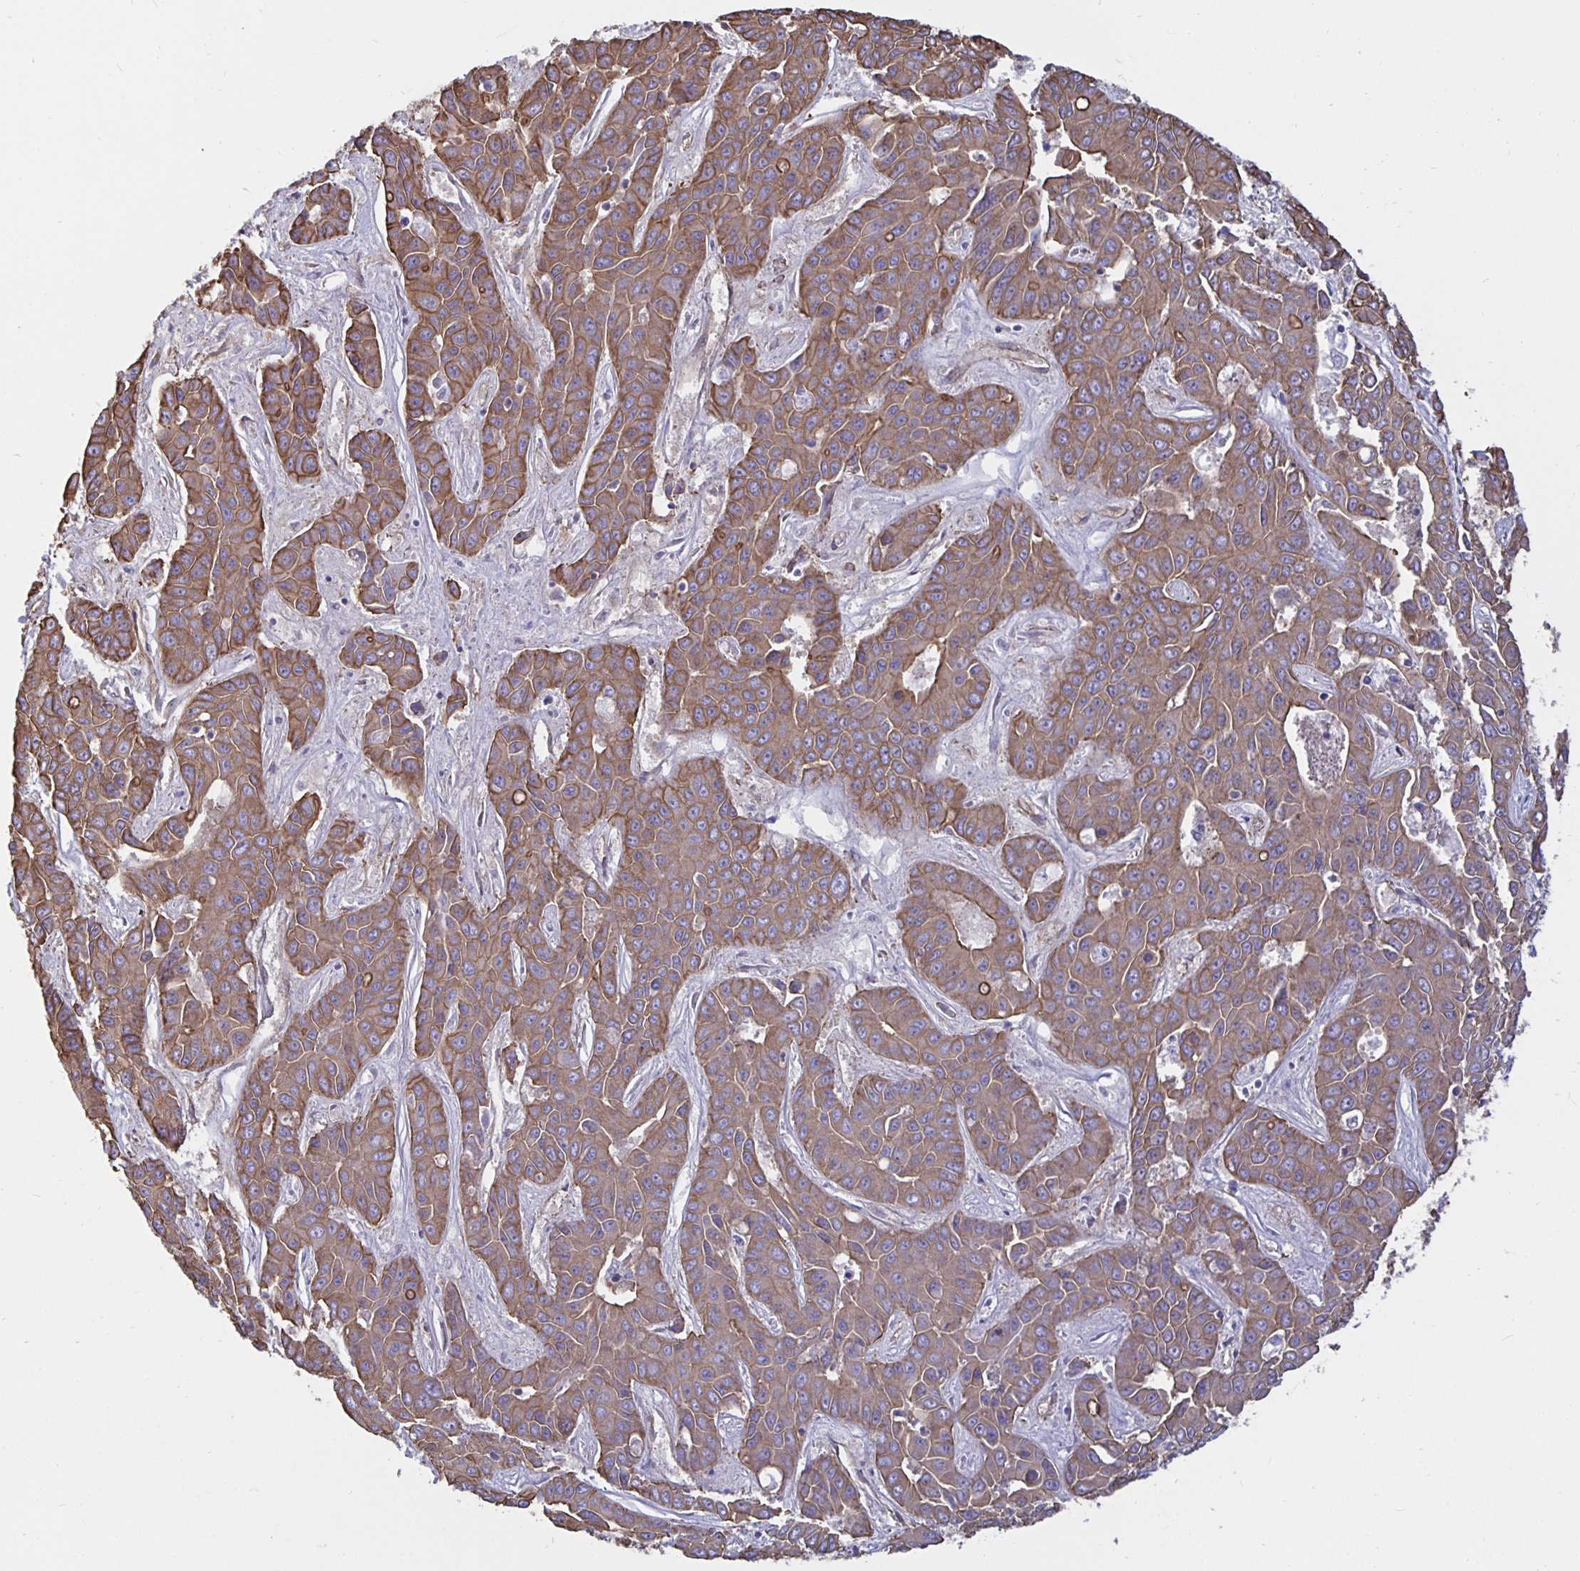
{"staining": {"intensity": "moderate", "quantity": ">75%", "location": "cytoplasmic/membranous"}, "tissue": "liver cancer", "cell_type": "Tumor cells", "image_type": "cancer", "snomed": [{"axis": "morphology", "description": "Cholangiocarcinoma"}, {"axis": "topography", "description": "Liver"}], "caption": "The photomicrograph shows staining of liver cholangiocarcinoma, revealing moderate cytoplasmic/membranous protein expression (brown color) within tumor cells.", "gene": "ARHGEF39", "patient": {"sex": "female", "age": 52}}